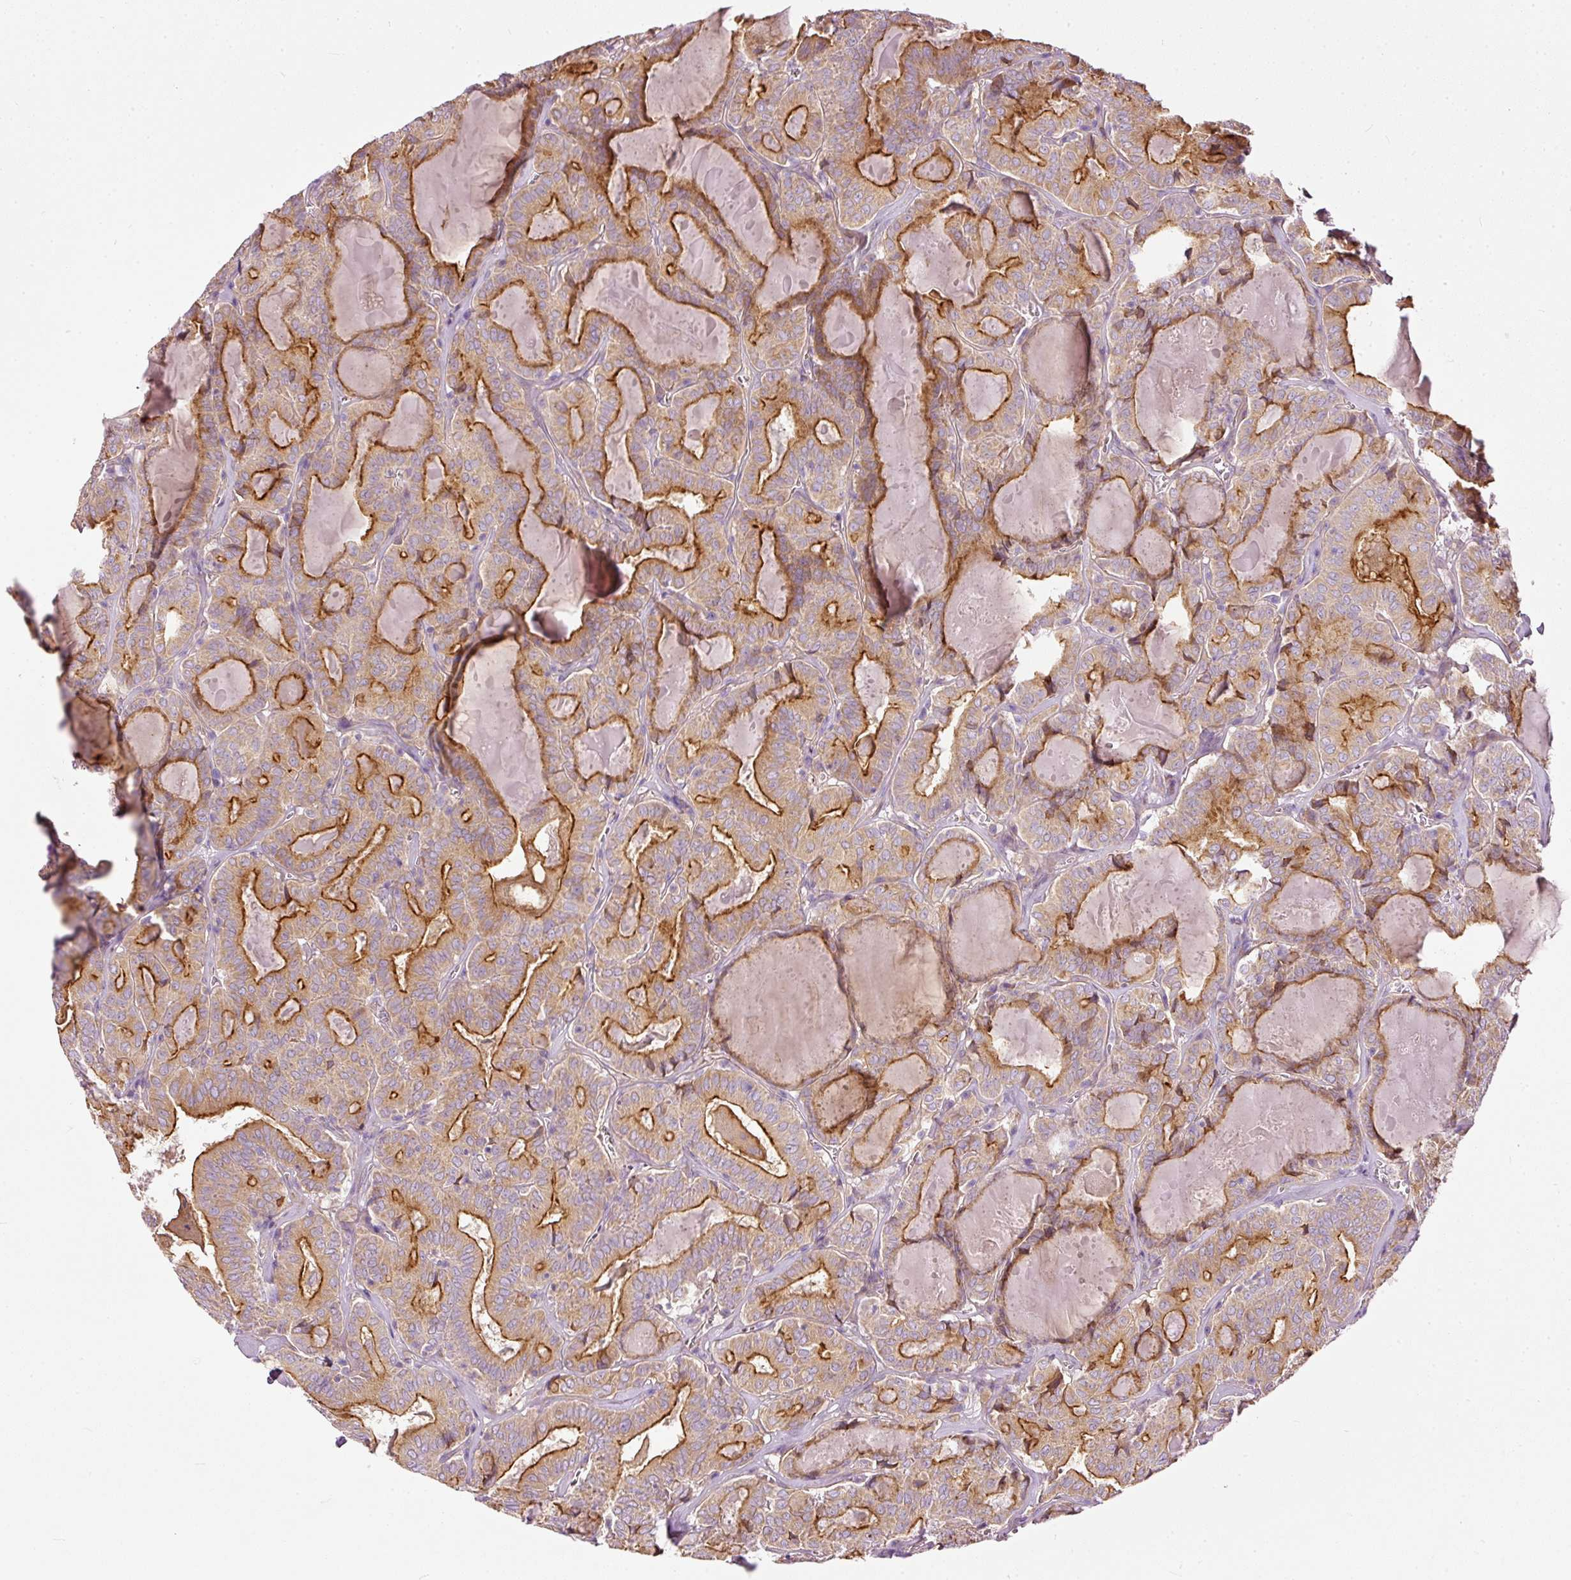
{"staining": {"intensity": "strong", "quantity": ">75%", "location": "cytoplasmic/membranous"}, "tissue": "thyroid cancer", "cell_type": "Tumor cells", "image_type": "cancer", "snomed": [{"axis": "morphology", "description": "Papillary adenocarcinoma, NOS"}, {"axis": "topography", "description": "Thyroid gland"}], "caption": "Immunohistochemical staining of thyroid cancer (papillary adenocarcinoma) displays high levels of strong cytoplasmic/membranous protein staining in about >75% of tumor cells.", "gene": "PAQR9", "patient": {"sex": "female", "age": 72}}